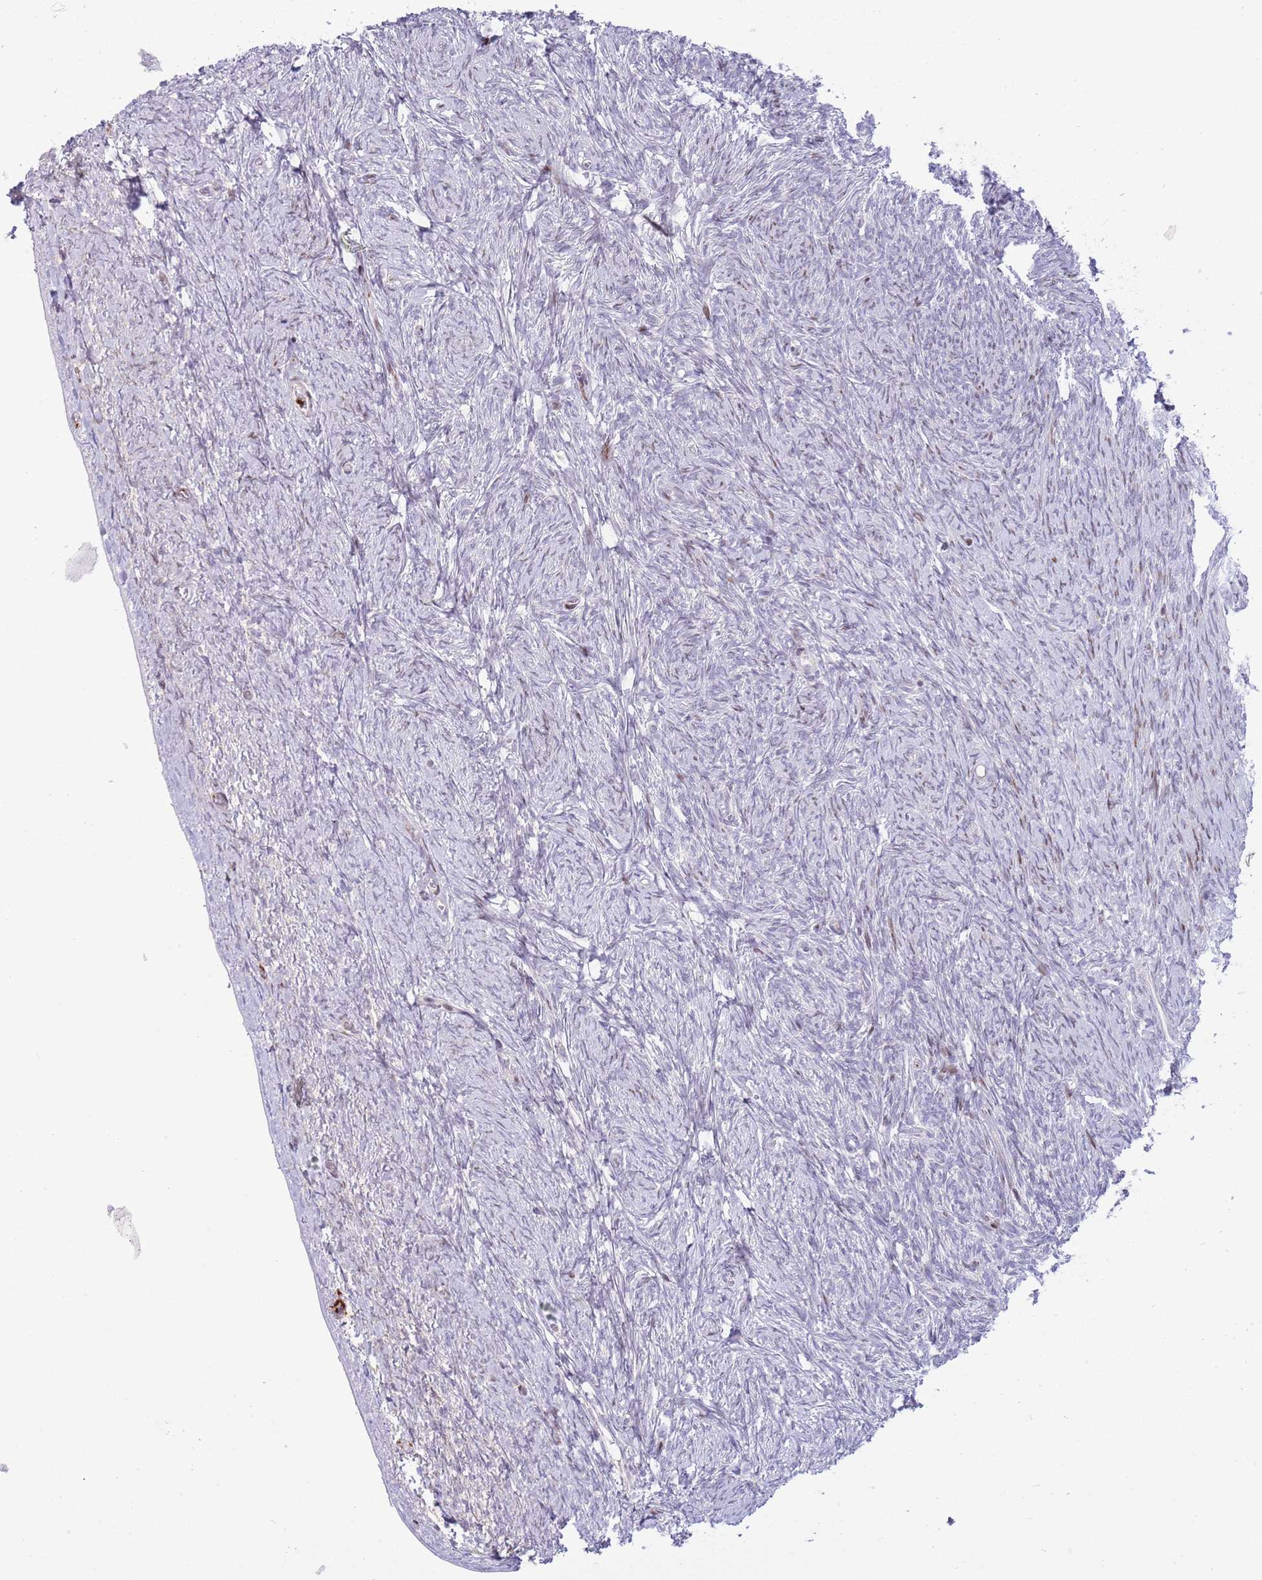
{"staining": {"intensity": "negative", "quantity": "none", "location": "none"}, "tissue": "ovary", "cell_type": "Ovarian stroma cells", "image_type": "normal", "snomed": [{"axis": "morphology", "description": "Normal tissue, NOS"}, {"axis": "topography", "description": "Ovary"}], "caption": "Micrograph shows no protein staining in ovarian stroma cells of benign ovary.", "gene": "ANO8", "patient": {"sex": "female", "age": 44}}